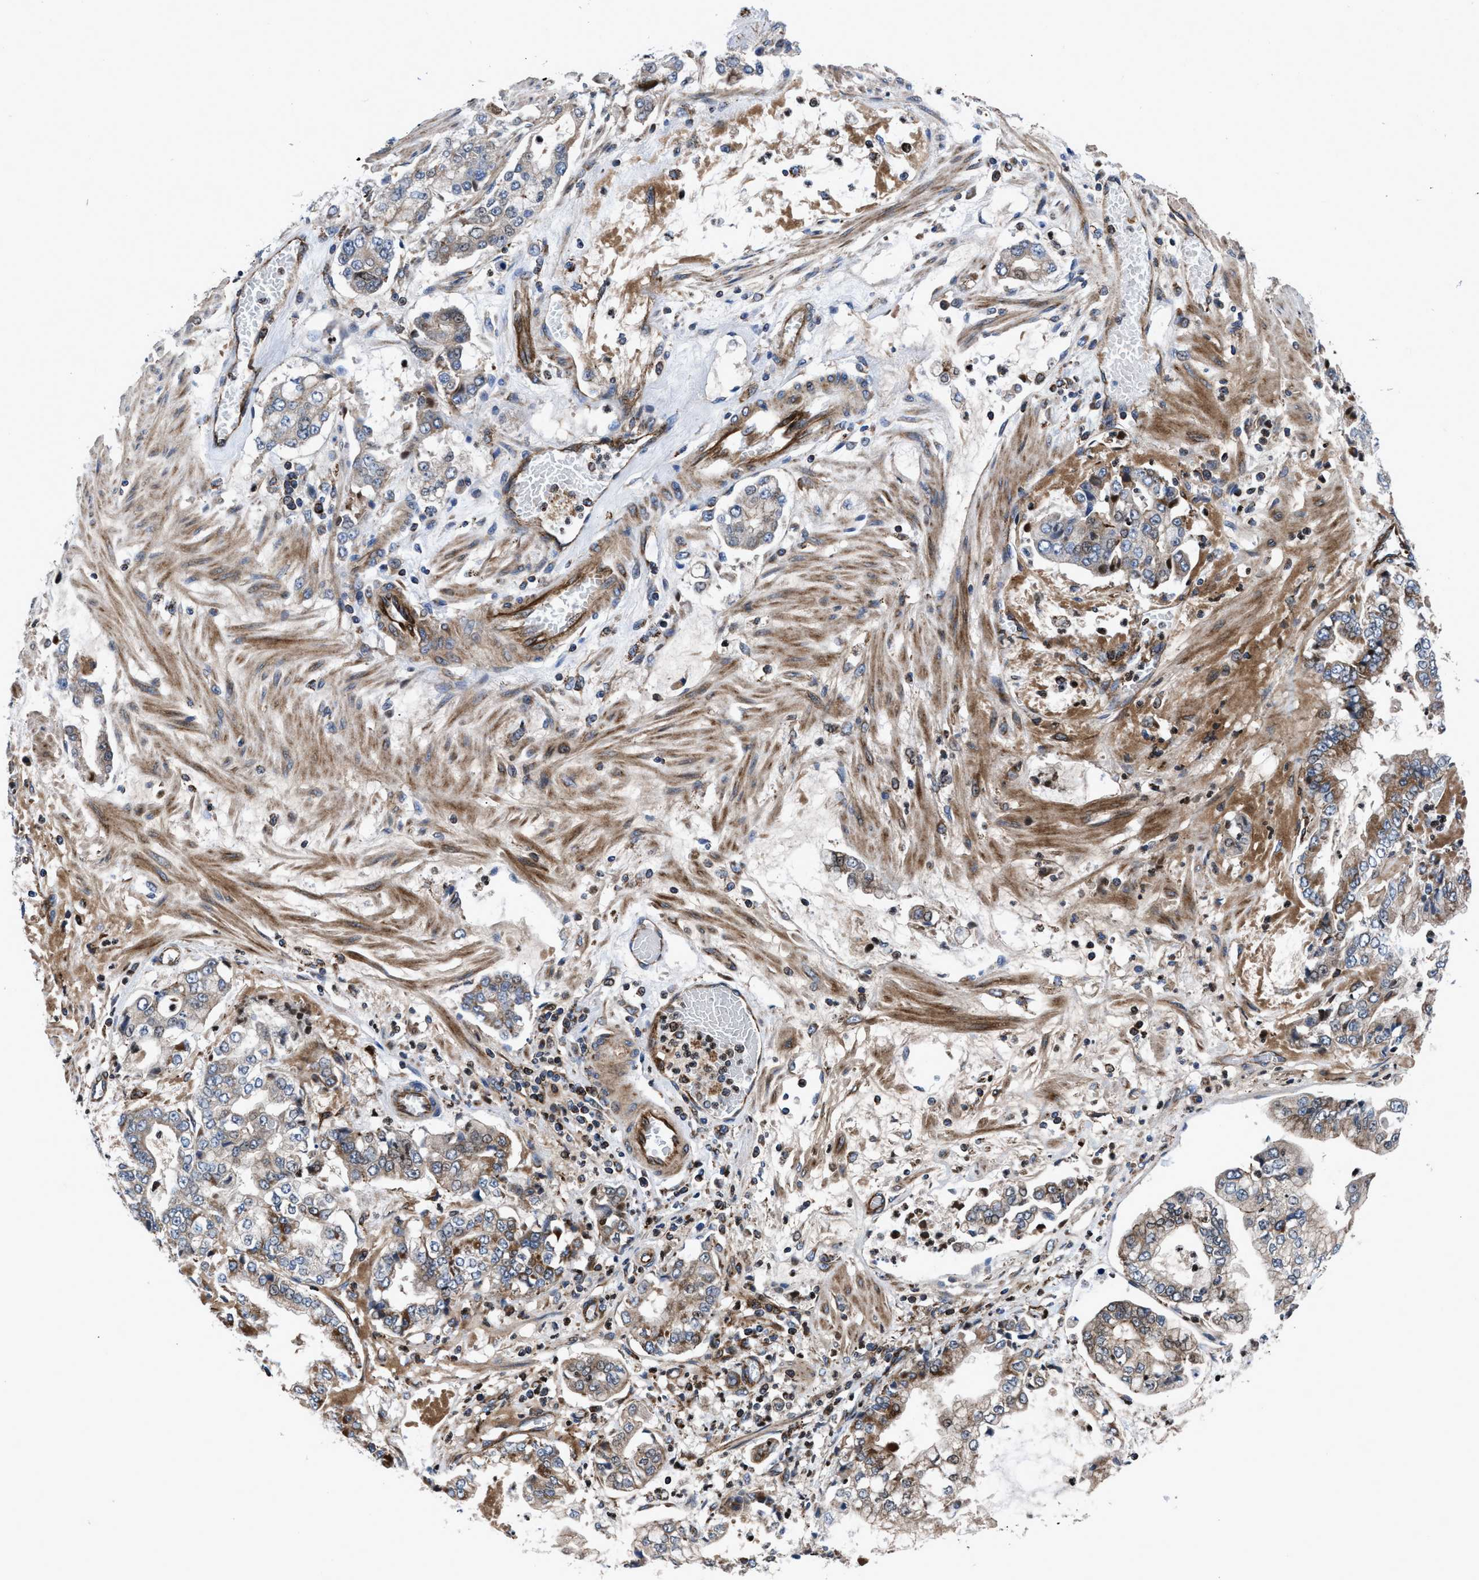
{"staining": {"intensity": "moderate", "quantity": ">75%", "location": "cytoplasmic/membranous"}, "tissue": "stomach cancer", "cell_type": "Tumor cells", "image_type": "cancer", "snomed": [{"axis": "morphology", "description": "Adenocarcinoma, NOS"}, {"axis": "topography", "description": "Stomach"}], "caption": "Tumor cells show medium levels of moderate cytoplasmic/membranous positivity in approximately >75% of cells in human stomach adenocarcinoma. Nuclei are stained in blue.", "gene": "PRR15L", "patient": {"sex": "male", "age": 76}}